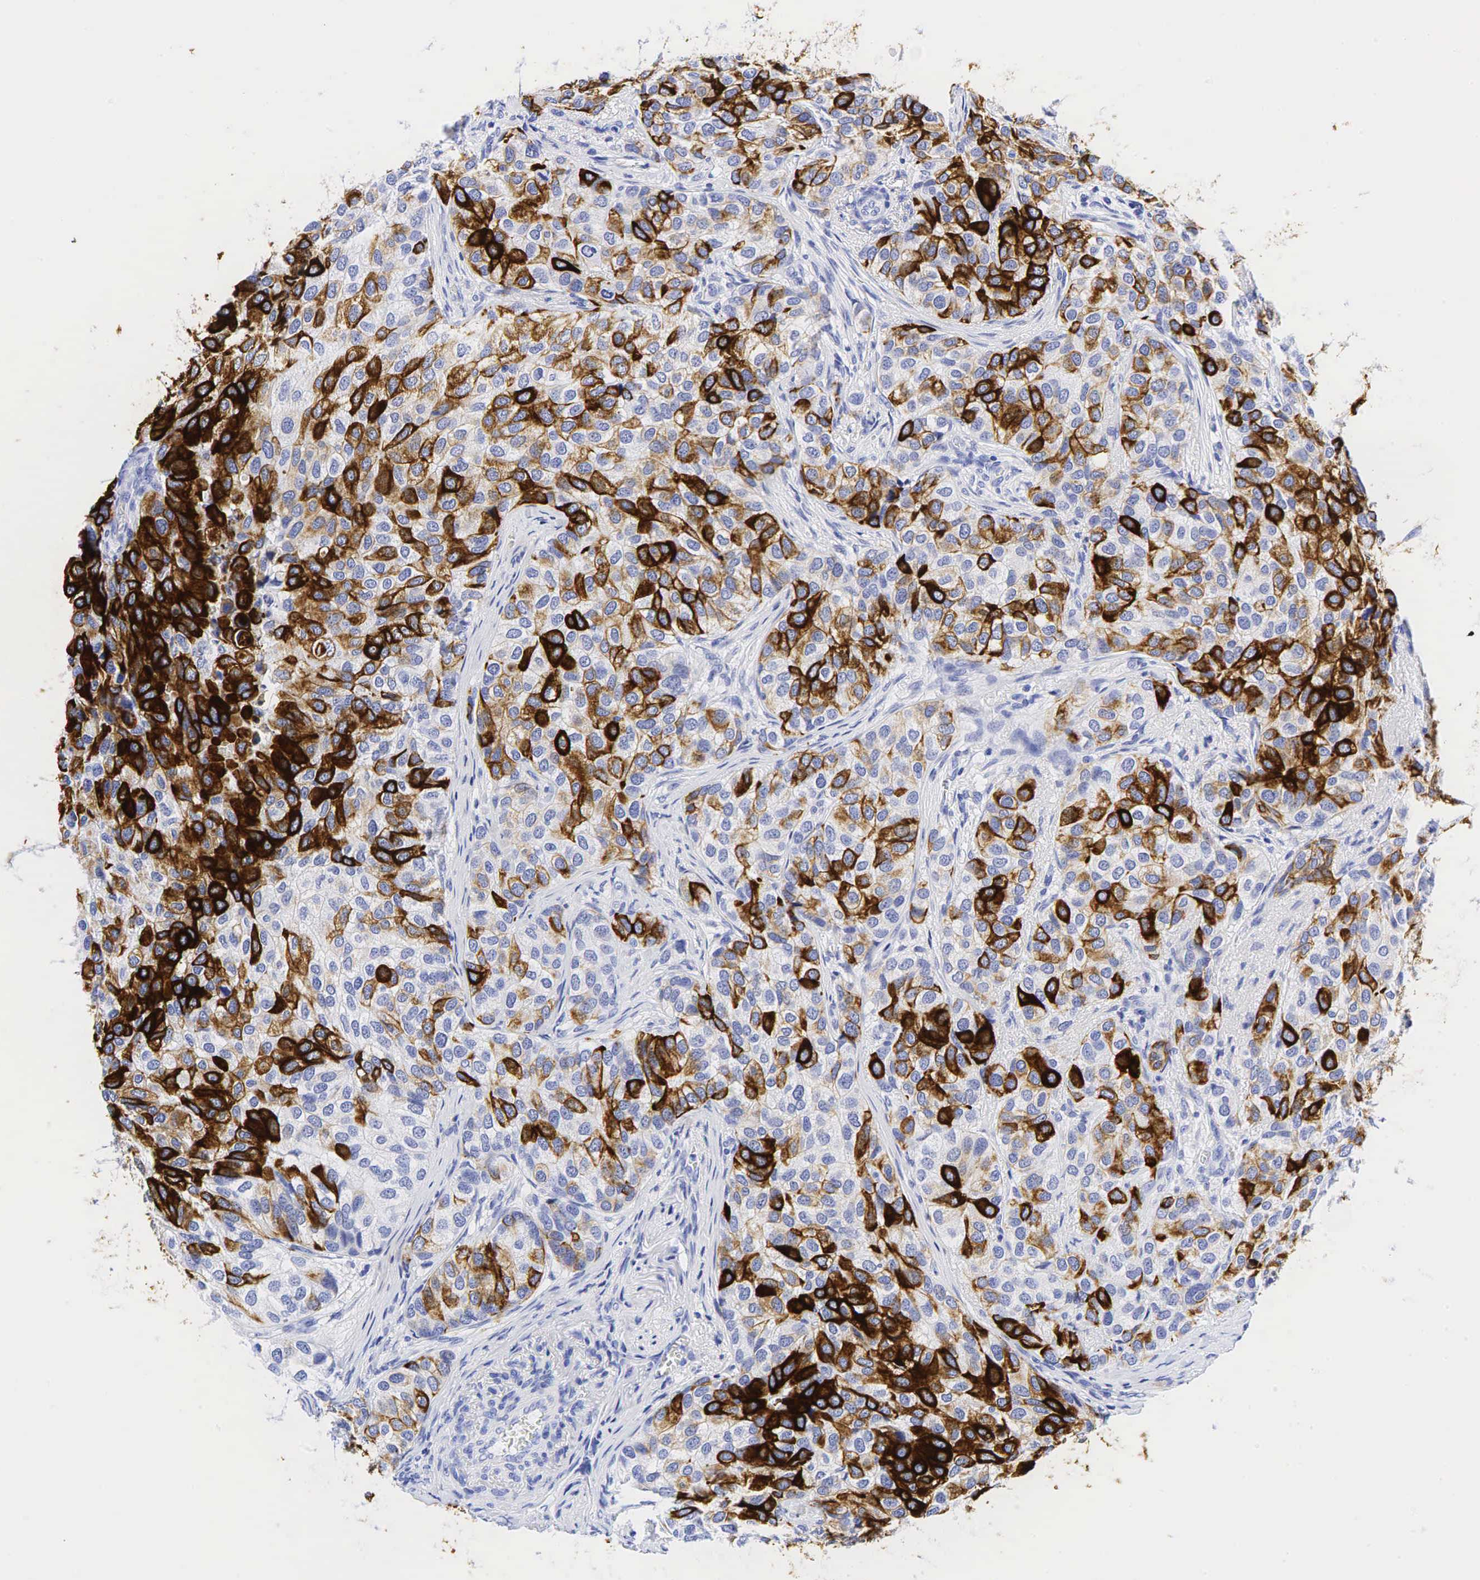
{"staining": {"intensity": "moderate", "quantity": "25%-75%", "location": "cytoplasmic/membranous"}, "tissue": "breast cancer", "cell_type": "Tumor cells", "image_type": "cancer", "snomed": [{"axis": "morphology", "description": "Duct carcinoma"}, {"axis": "topography", "description": "Breast"}], "caption": "This is a photomicrograph of immunohistochemistry staining of intraductal carcinoma (breast), which shows moderate positivity in the cytoplasmic/membranous of tumor cells.", "gene": "KRT7", "patient": {"sex": "female", "age": 68}}